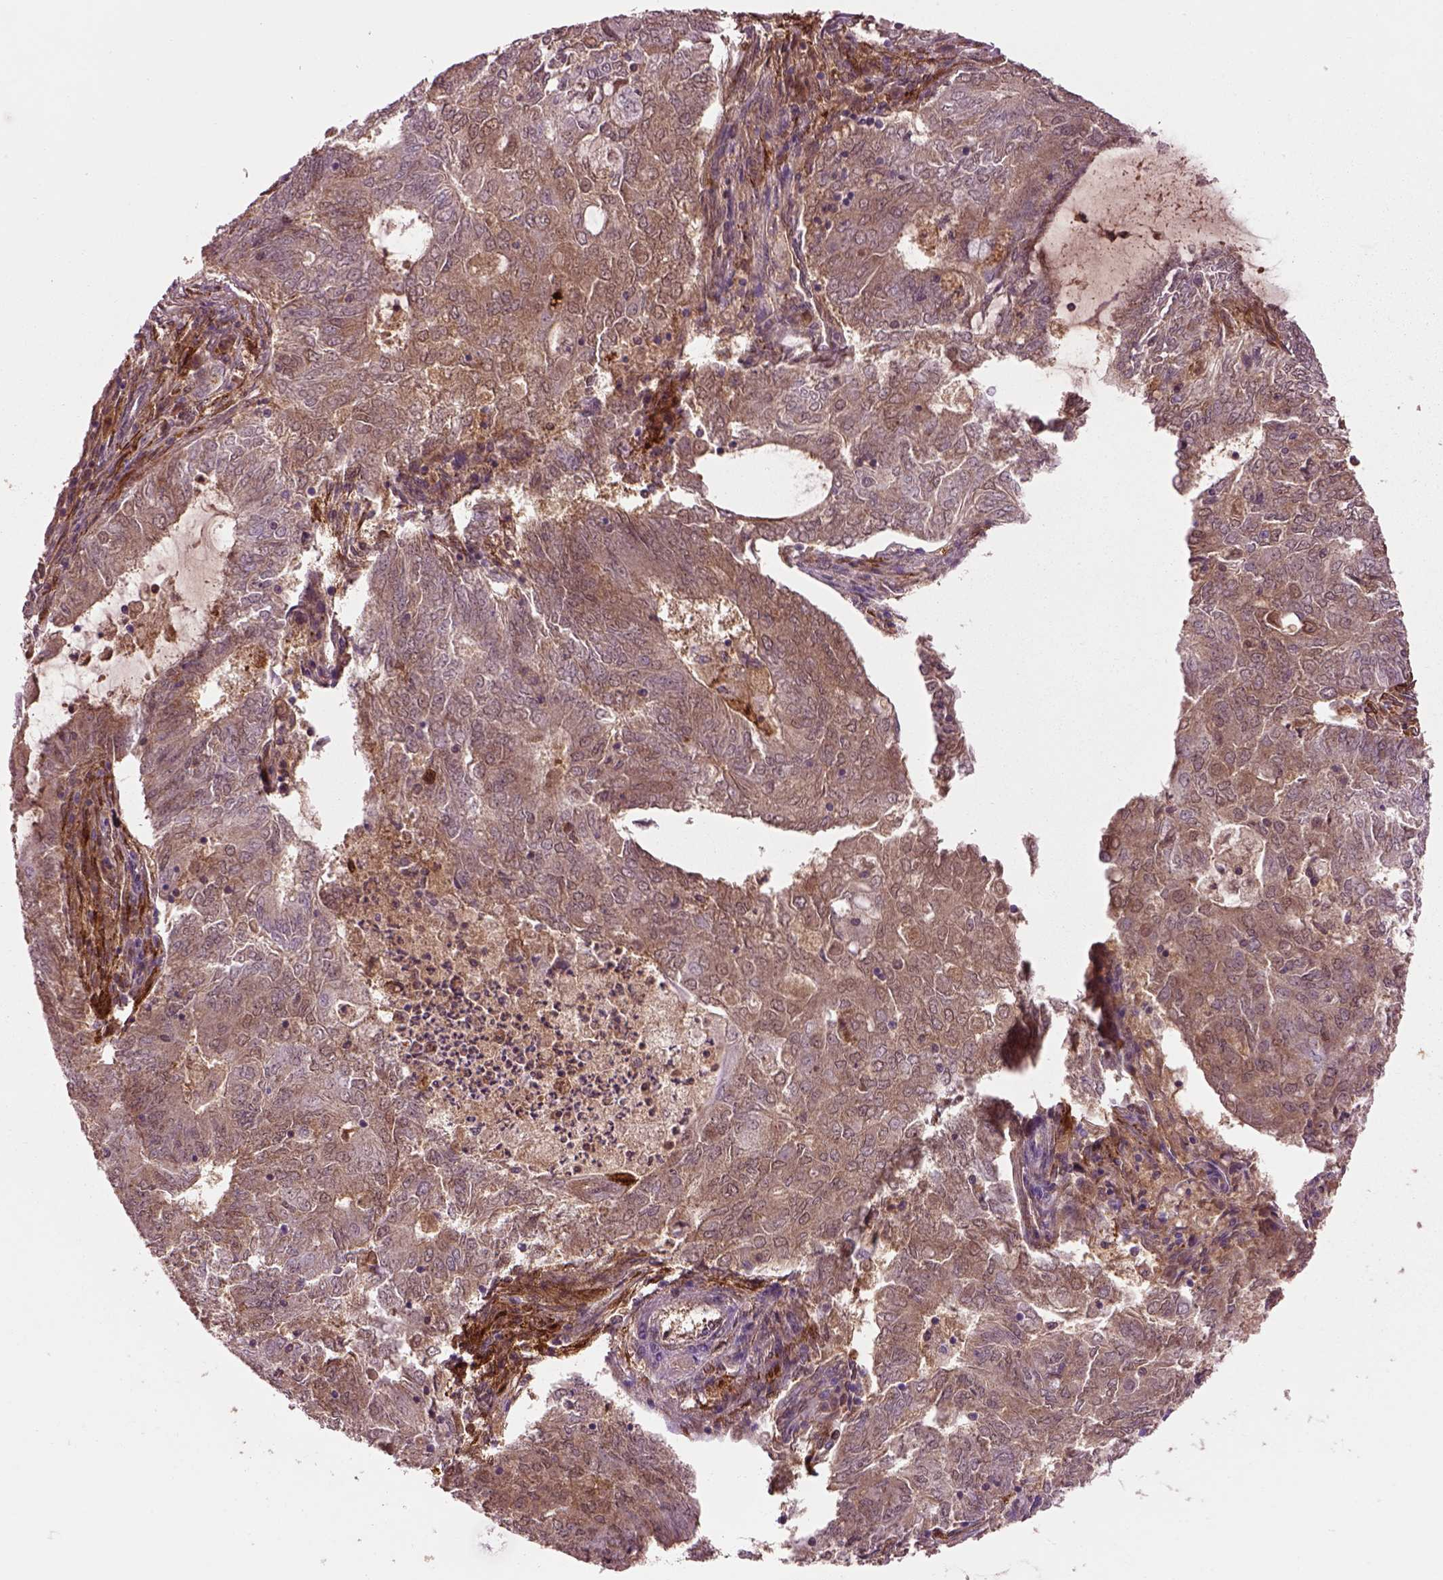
{"staining": {"intensity": "moderate", "quantity": "25%-75%", "location": "cytoplasmic/membranous"}, "tissue": "endometrial cancer", "cell_type": "Tumor cells", "image_type": "cancer", "snomed": [{"axis": "morphology", "description": "Adenocarcinoma, NOS"}, {"axis": "topography", "description": "Endometrium"}], "caption": "About 25%-75% of tumor cells in endometrial adenocarcinoma show moderate cytoplasmic/membranous protein positivity as visualized by brown immunohistochemical staining.", "gene": "MDP1", "patient": {"sex": "female", "age": 62}}